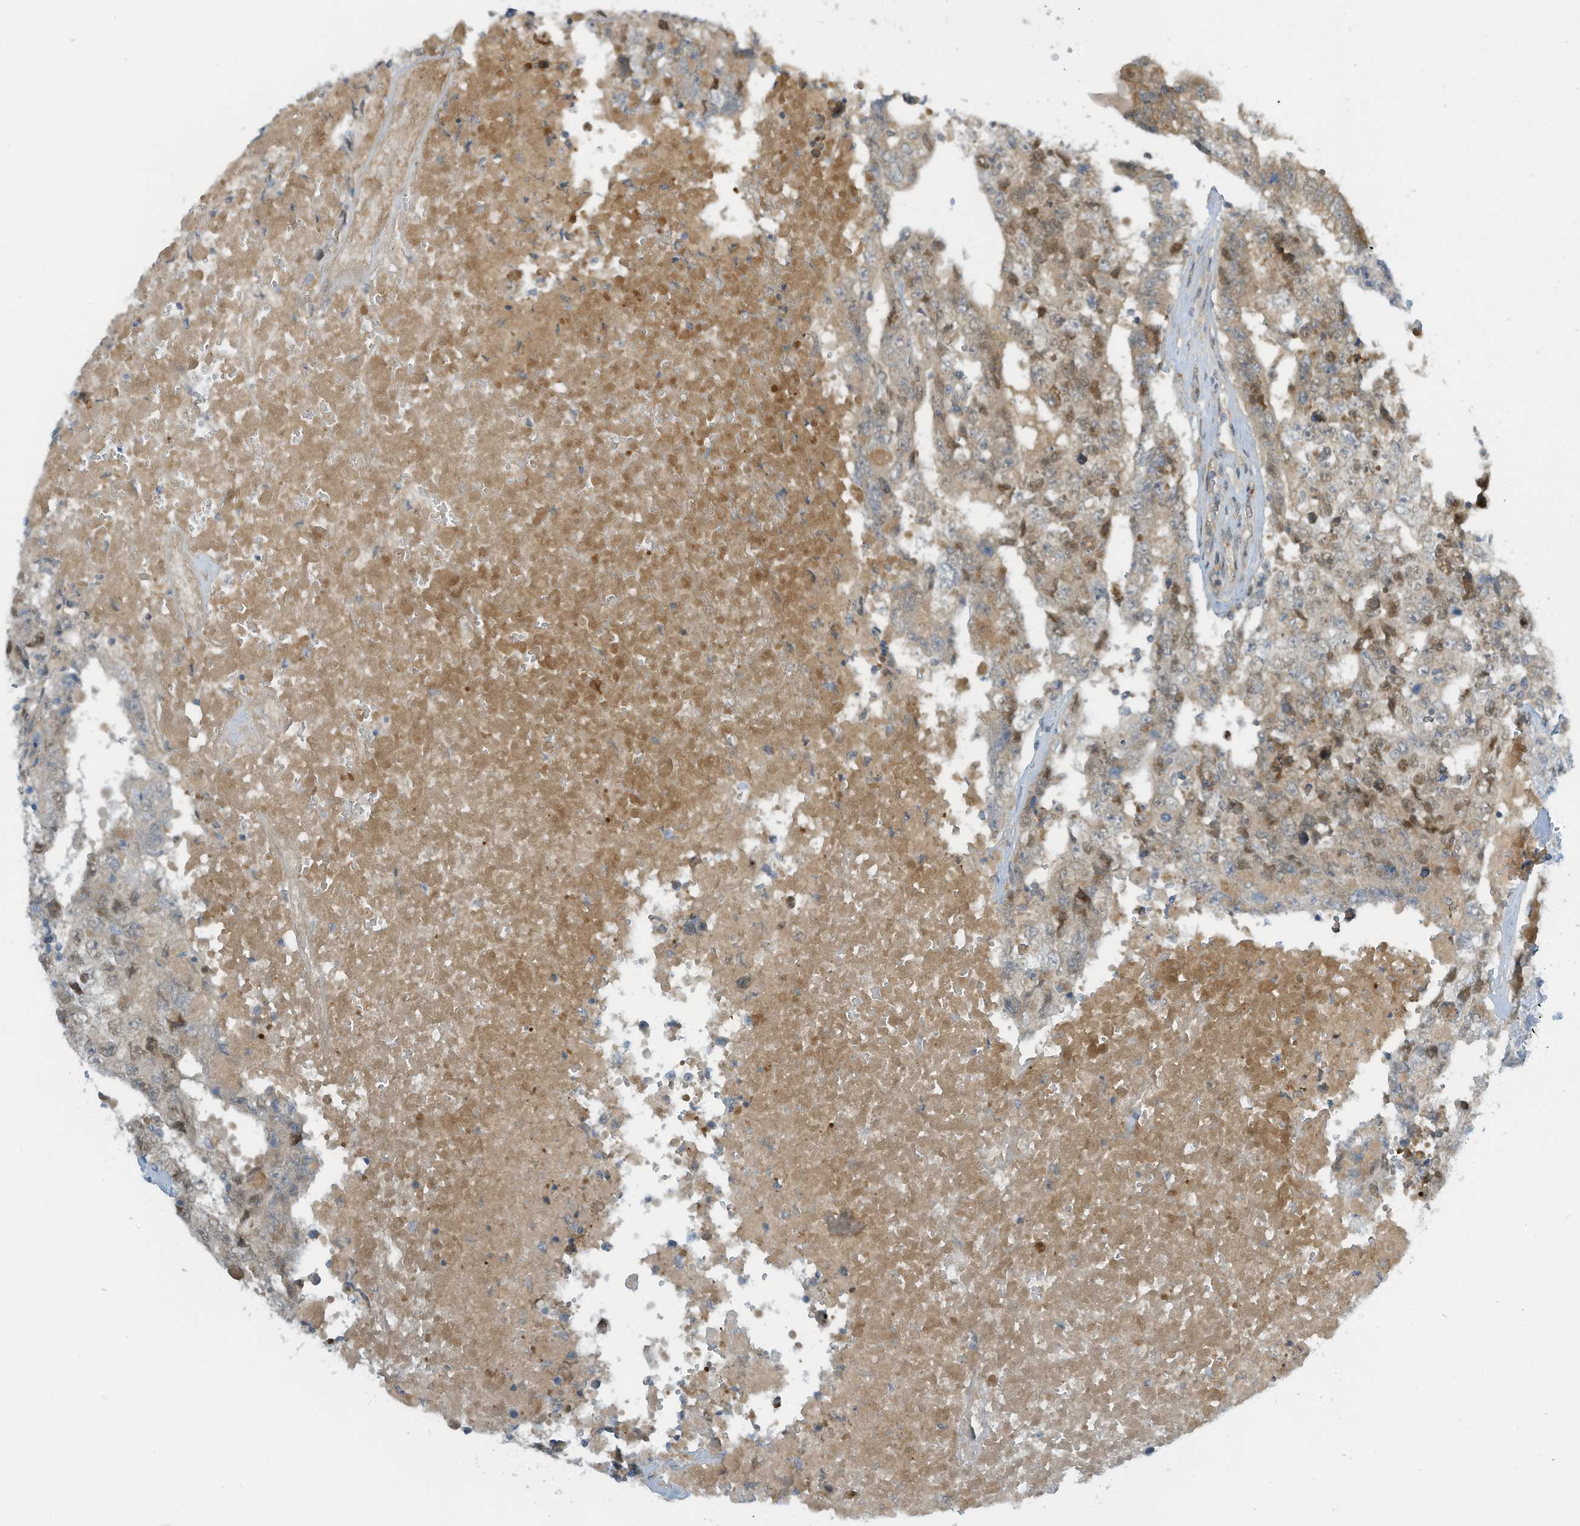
{"staining": {"intensity": "weak", "quantity": "<25%", "location": "nuclear"}, "tissue": "testis cancer", "cell_type": "Tumor cells", "image_type": "cancer", "snomed": [{"axis": "morphology", "description": "Carcinoma, Embryonal, NOS"}, {"axis": "topography", "description": "Testis"}], "caption": "This is a histopathology image of immunohistochemistry staining of testis cancer (embryonal carcinoma), which shows no positivity in tumor cells.", "gene": "FSD1L", "patient": {"sex": "male", "age": 26}}